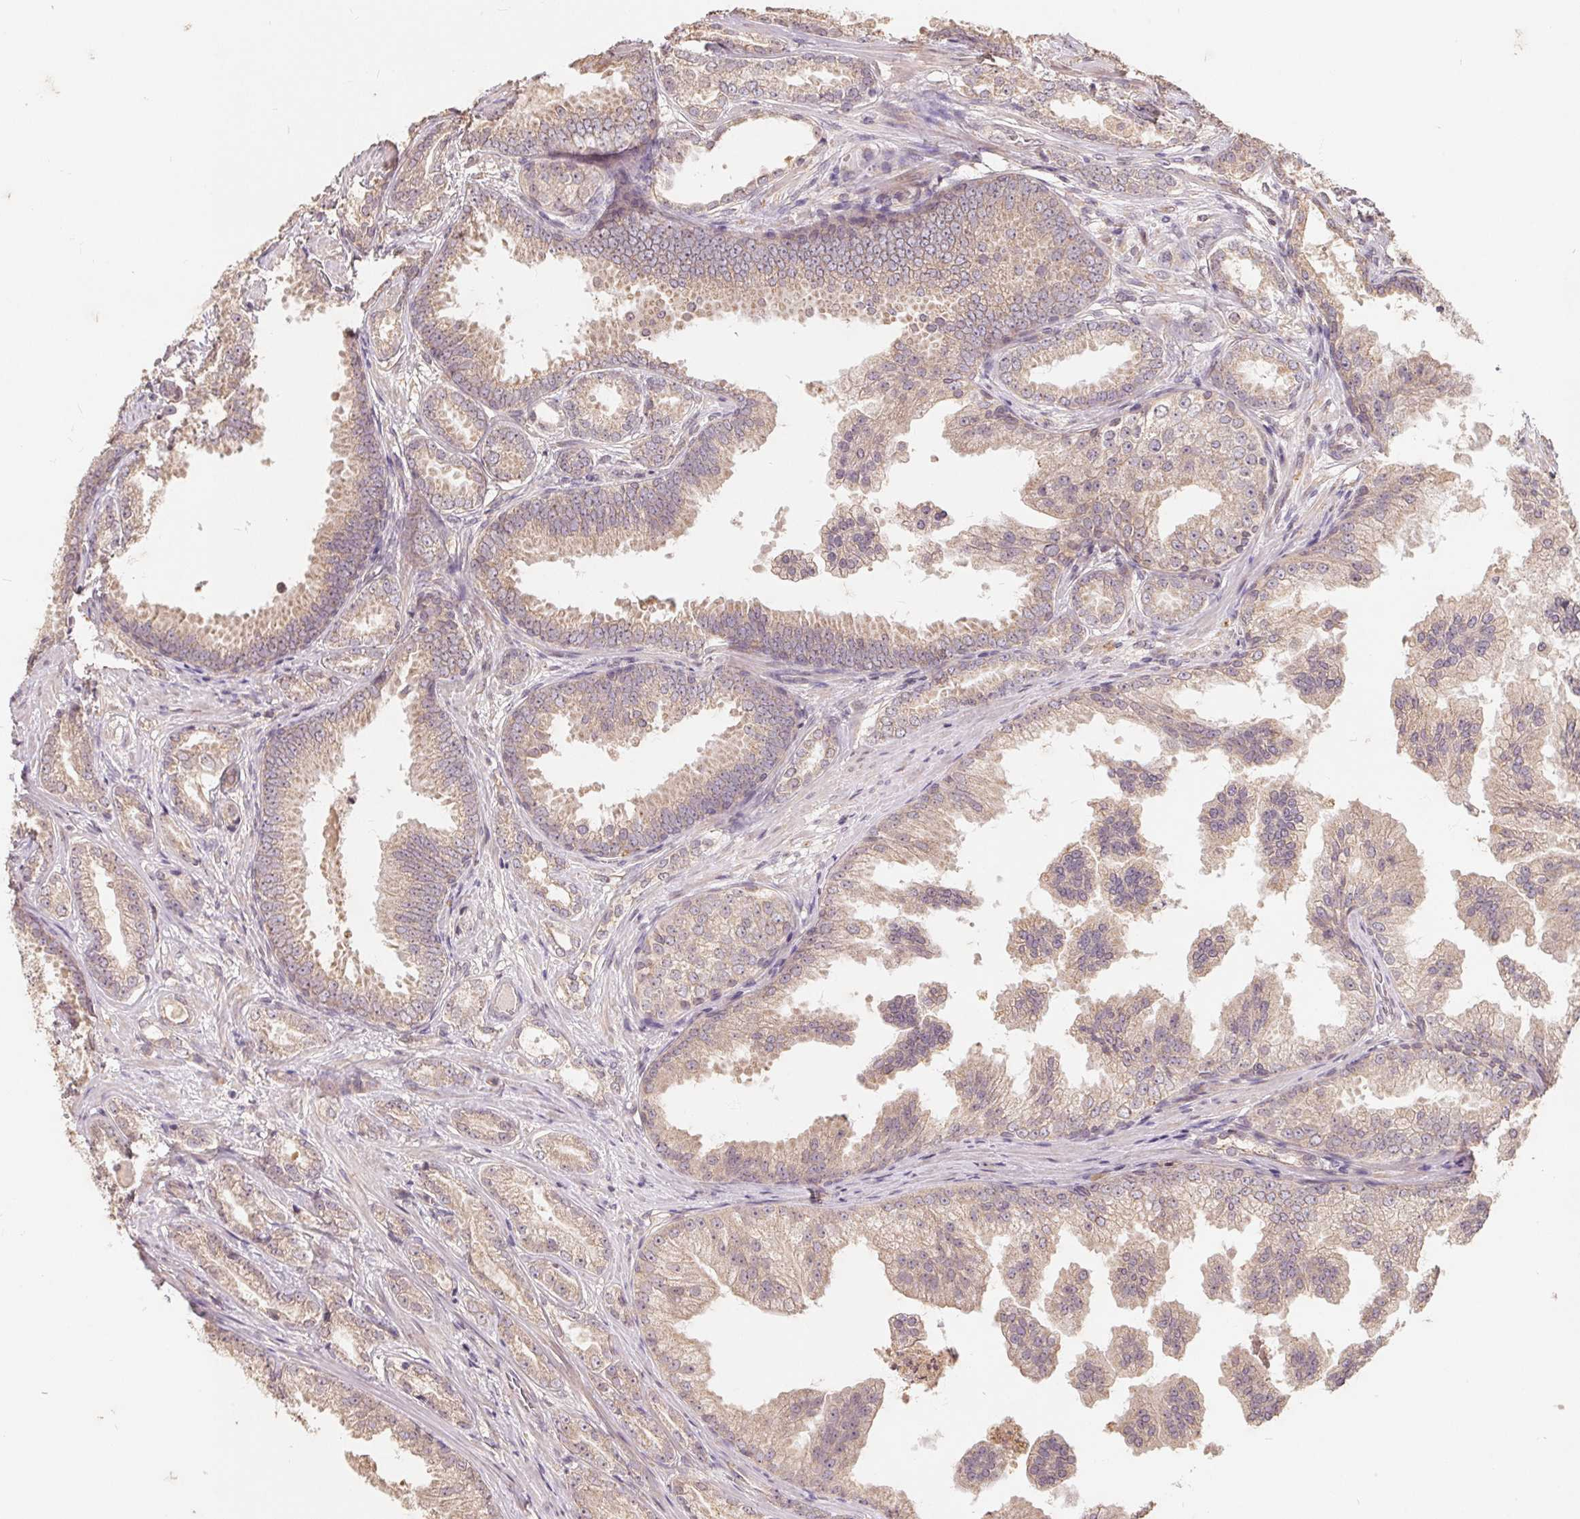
{"staining": {"intensity": "weak", "quantity": ">75%", "location": "cytoplasmic/membranous"}, "tissue": "prostate cancer", "cell_type": "Tumor cells", "image_type": "cancer", "snomed": [{"axis": "morphology", "description": "Adenocarcinoma, Low grade"}, {"axis": "topography", "description": "Prostate"}], "caption": "Adenocarcinoma (low-grade) (prostate) stained with a protein marker reveals weak staining in tumor cells.", "gene": "CDIPT", "patient": {"sex": "male", "age": 65}}